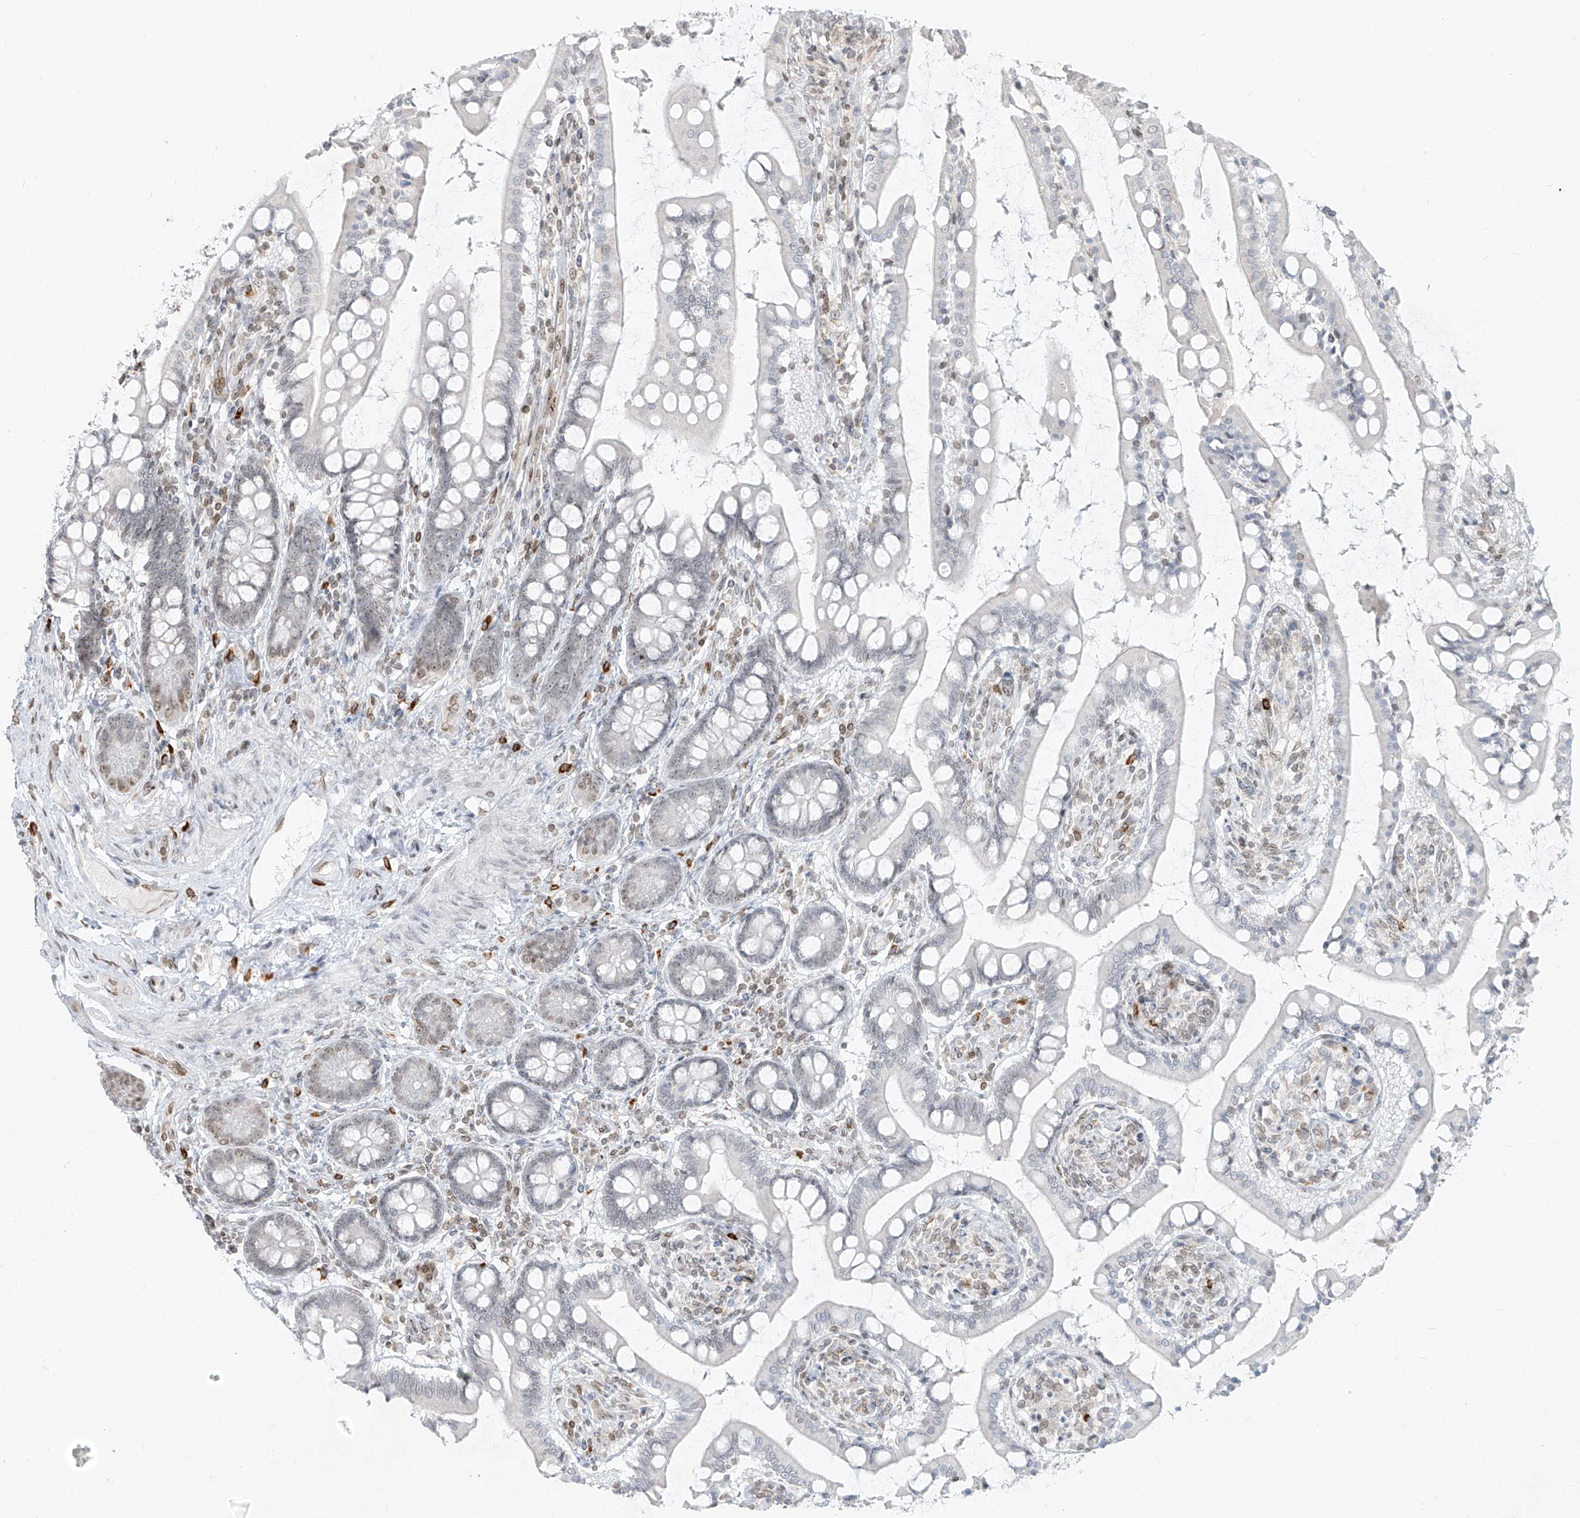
{"staining": {"intensity": "weak", "quantity": "25%-75%", "location": "nuclear"}, "tissue": "small intestine", "cell_type": "Glandular cells", "image_type": "normal", "snomed": [{"axis": "morphology", "description": "Normal tissue, NOS"}, {"axis": "topography", "description": "Small intestine"}], "caption": "An IHC image of normal tissue is shown. Protein staining in brown labels weak nuclear positivity in small intestine within glandular cells.", "gene": "SAMD15", "patient": {"sex": "male", "age": 52}}